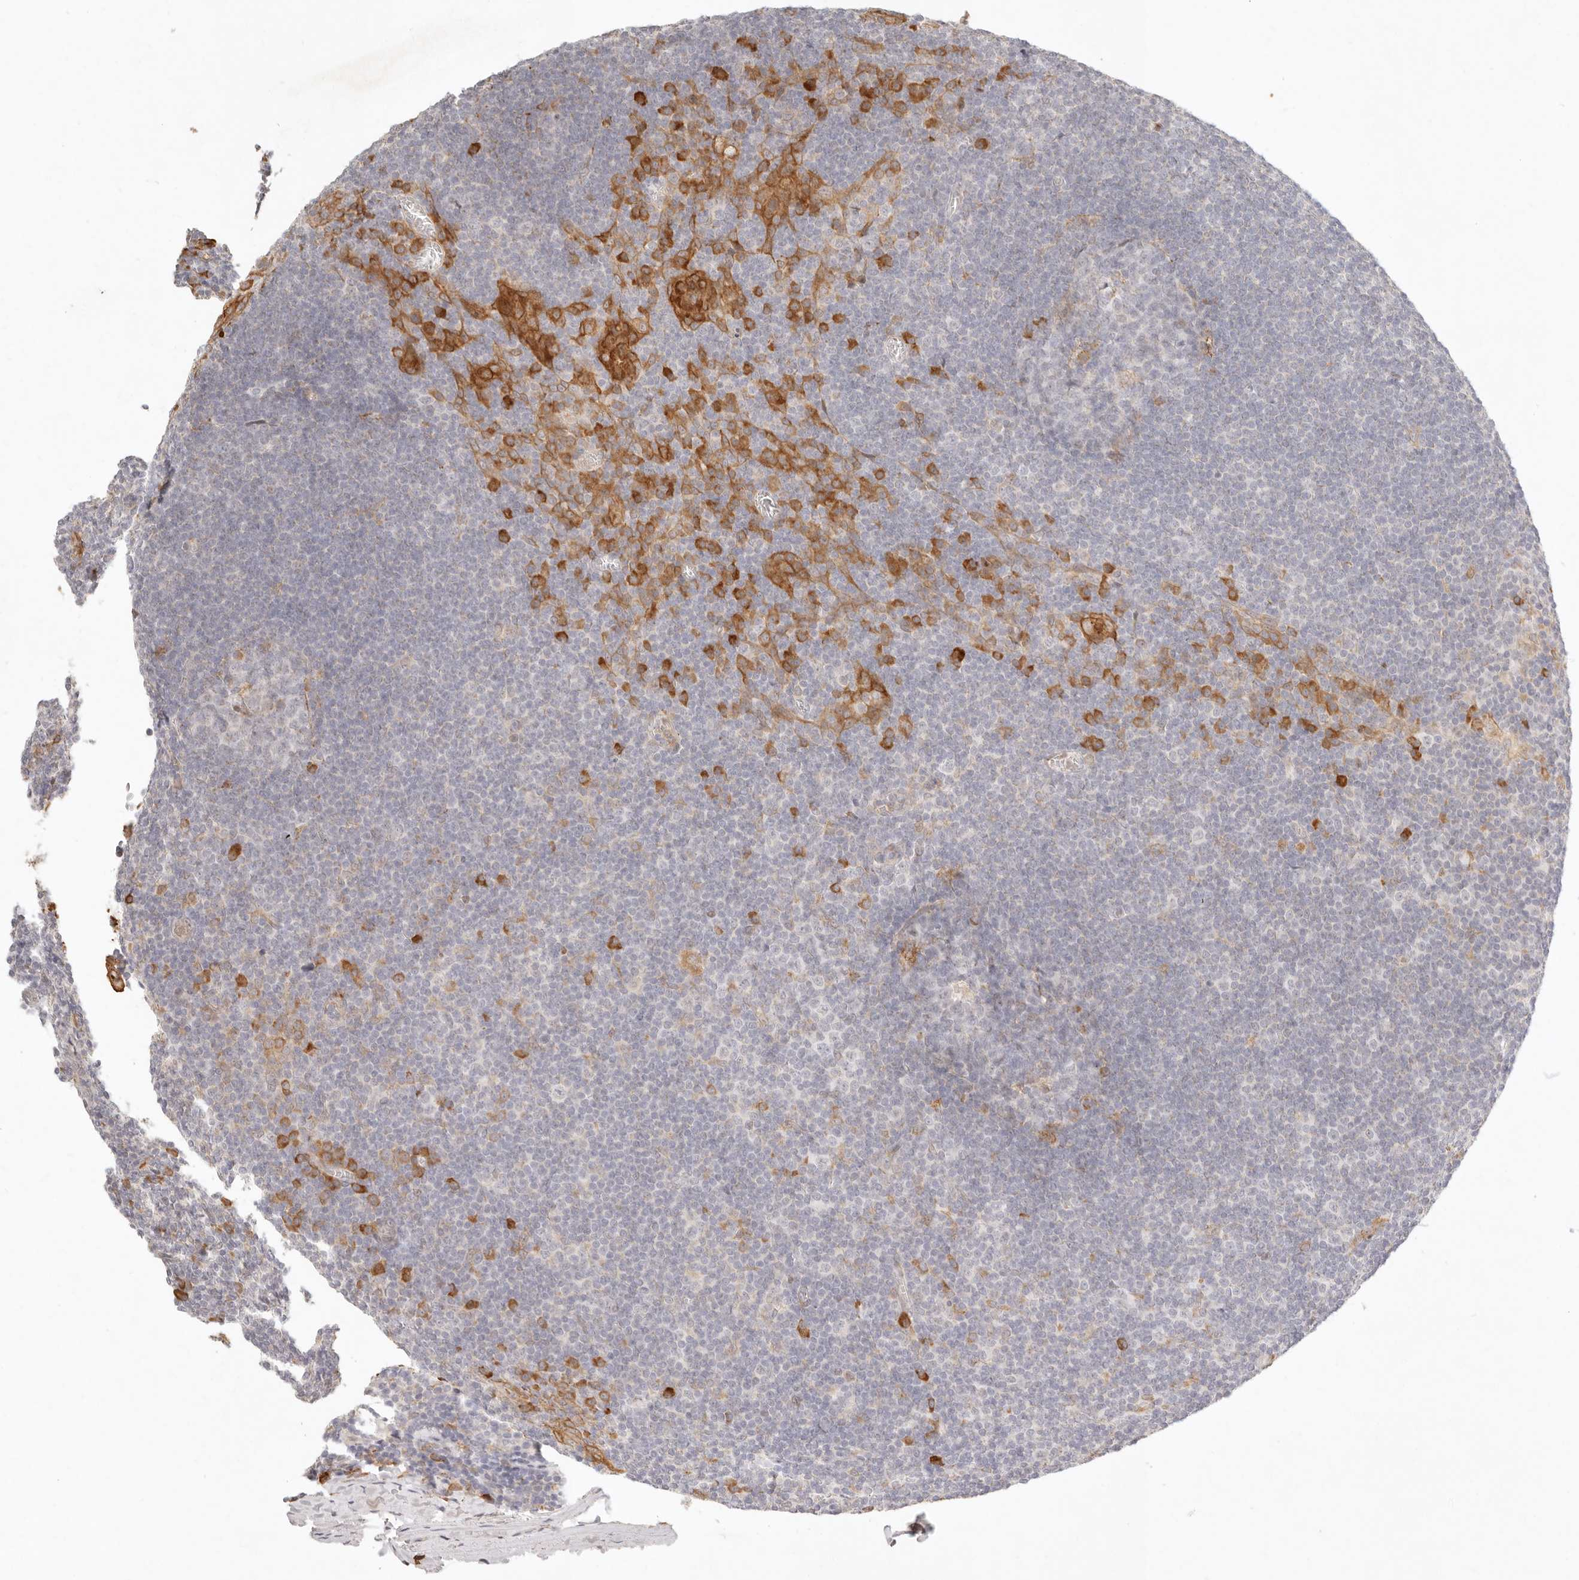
{"staining": {"intensity": "moderate", "quantity": "<25%", "location": "cytoplasmic/membranous"}, "tissue": "tonsil", "cell_type": "Germinal center cells", "image_type": "normal", "snomed": [{"axis": "morphology", "description": "Normal tissue, NOS"}, {"axis": "topography", "description": "Tonsil"}], "caption": "This micrograph exhibits IHC staining of benign tonsil, with low moderate cytoplasmic/membranous positivity in about <25% of germinal center cells.", "gene": "C1orf127", "patient": {"sex": "male", "age": 37}}